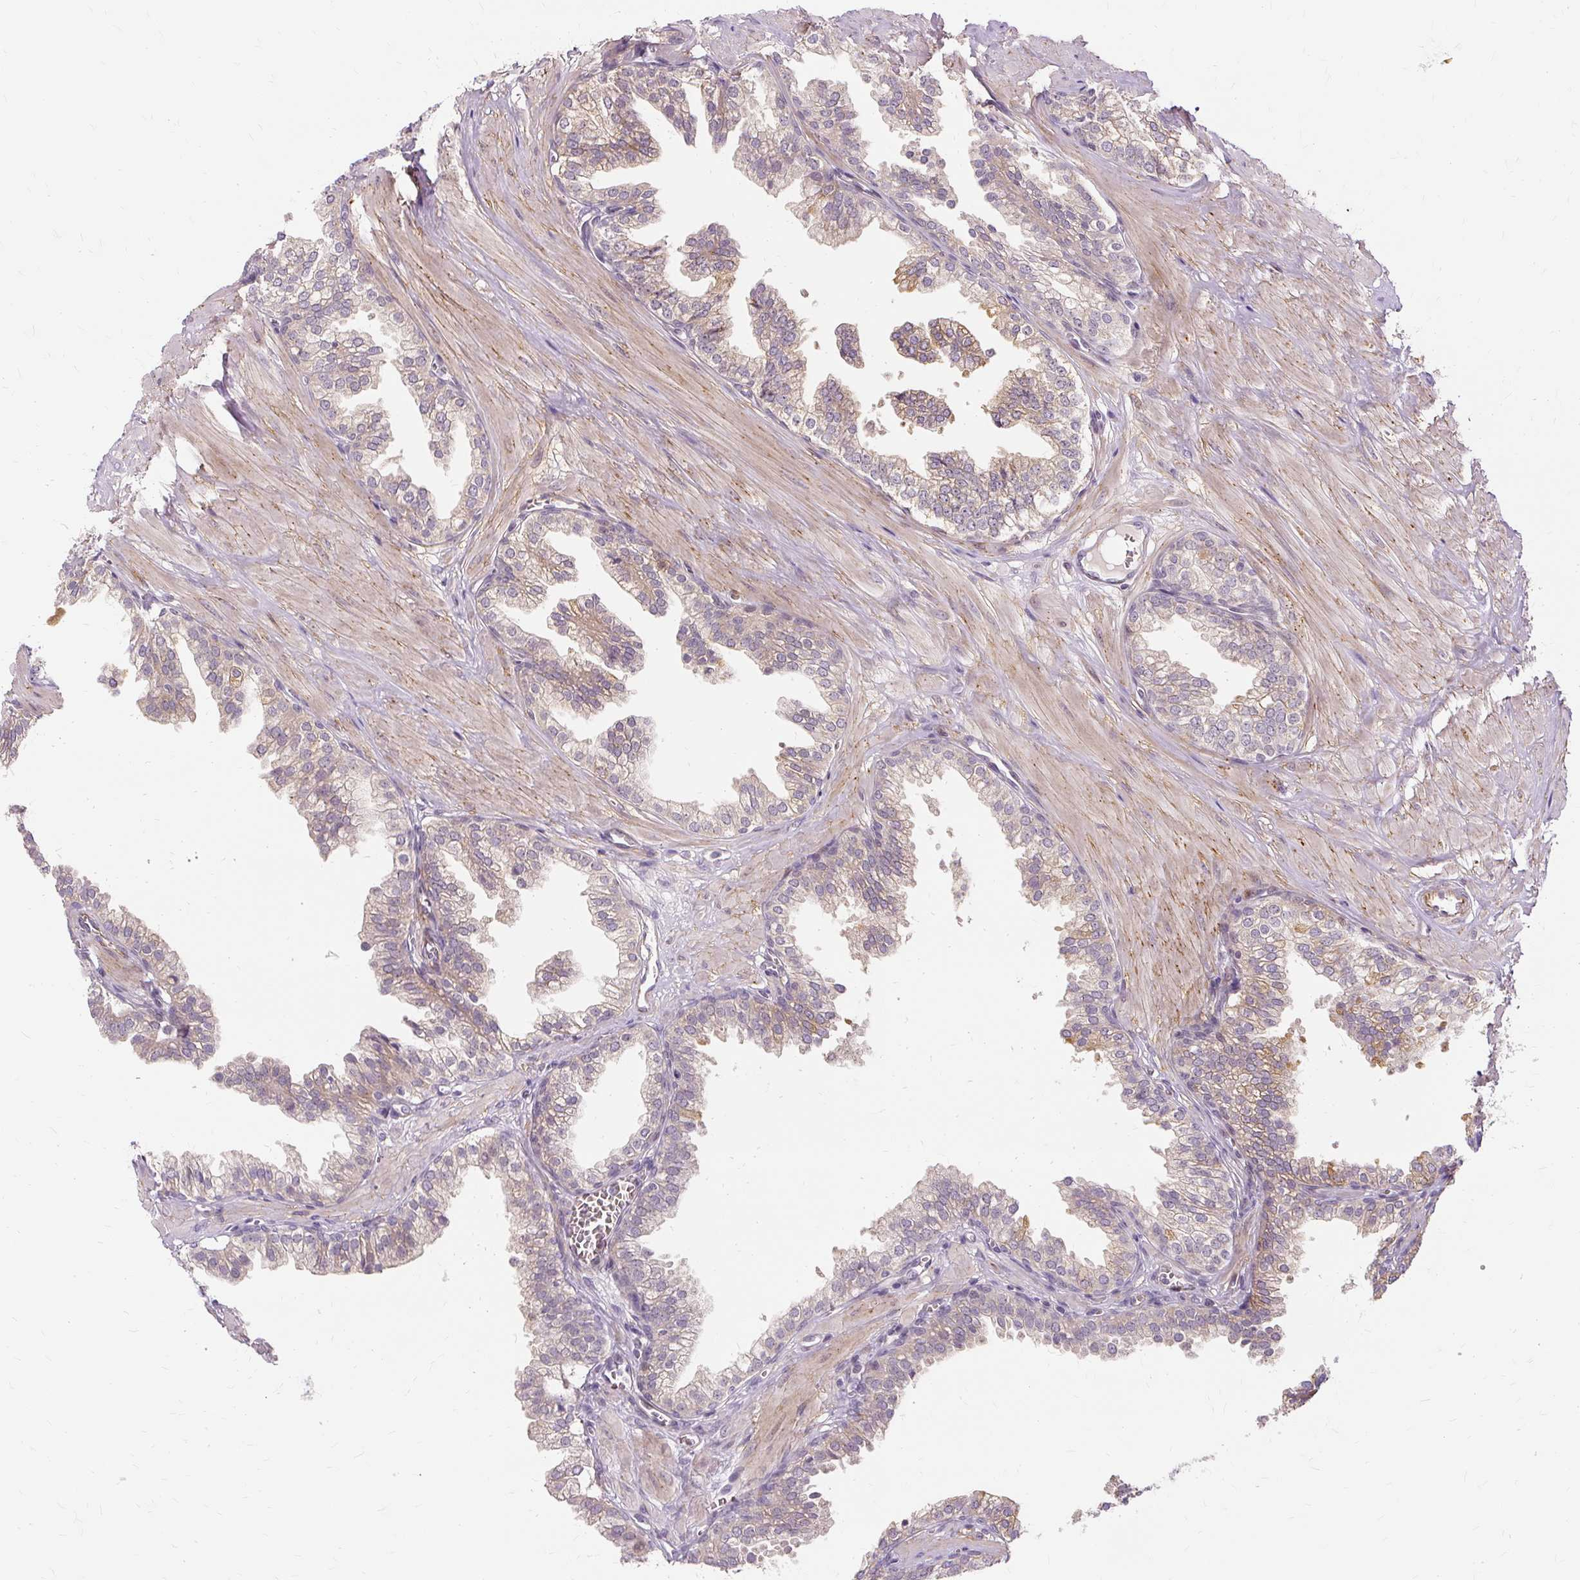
{"staining": {"intensity": "moderate", "quantity": "25%-75%", "location": "cytoplasmic/membranous"}, "tissue": "prostate", "cell_type": "Glandular cells", "image_type": "normal", "snomed": [{"axis": "morphology", "description": "Normal tissue, NOS"}, {"axis": "topography", "description": "Prostate"}, {"axis": "topography", "description": "Peripheral nerve tissue"}], "caption": "This is an image of immunohistochemistry (IHC) staining of unremarkable prostate, which shows moderate positivity in the cytoplasmic/membranous of glandular cells.", "gene": "MMACHC", "patient": {"sex": "male", "age": 55}}